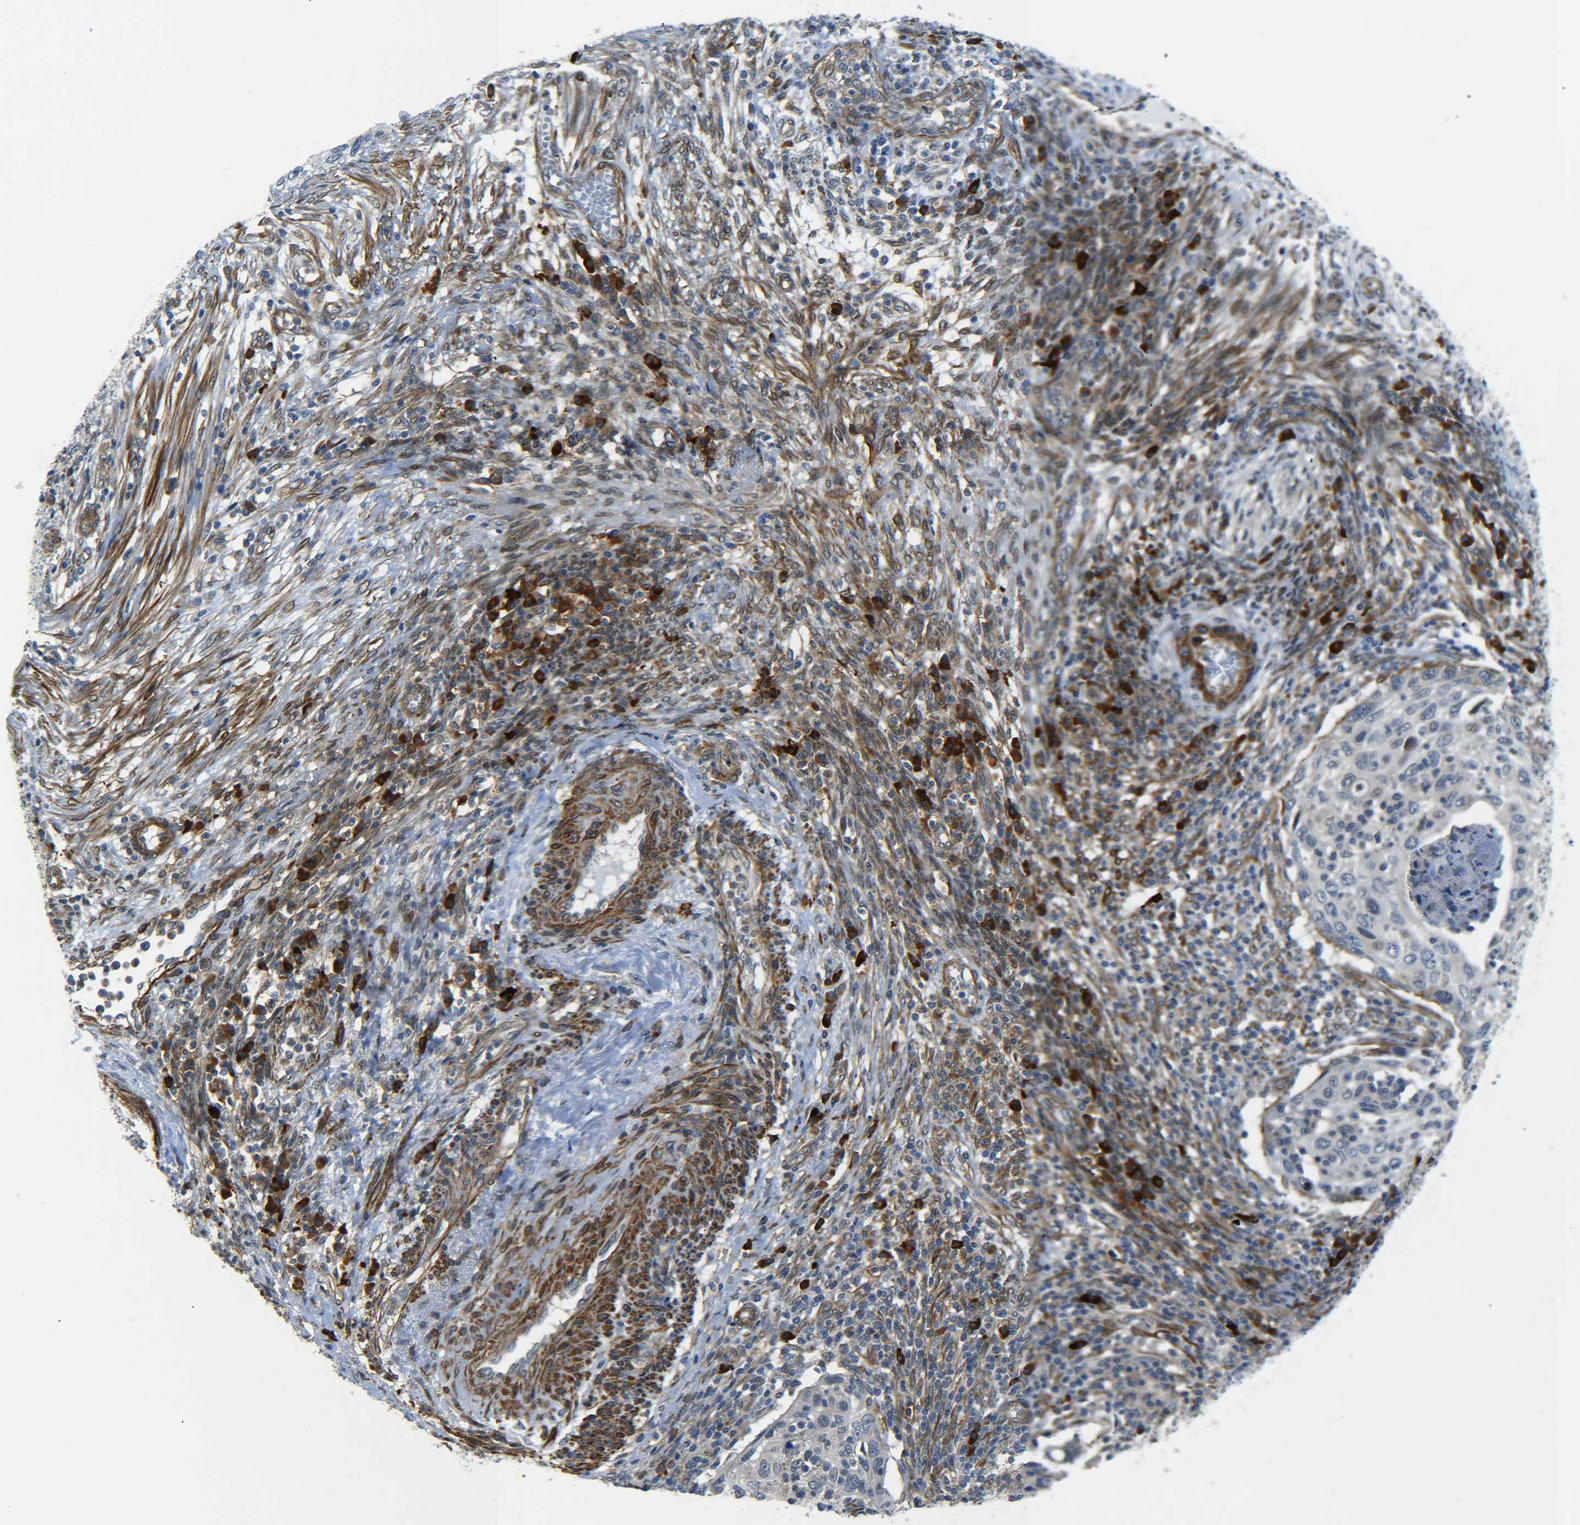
{"staining": {"intensity": "weak", "quantity": "<25%", "location": "nuclear"}, "tissue": "cervical cancer", "cell_type": "Tumor cells", "image_type": "cancer", "snomed": [{"axis": "morphology", "description": "Squamous cell carcinoma, NOS"}, {"axis": "topography", "description": "Cervix"}], "caption": "Tumor cells show no significant protein staining in squamous cell carcinoma (cervical).", "gene": "MEIS1", "patient": {"sex": "female", "age": 70}}